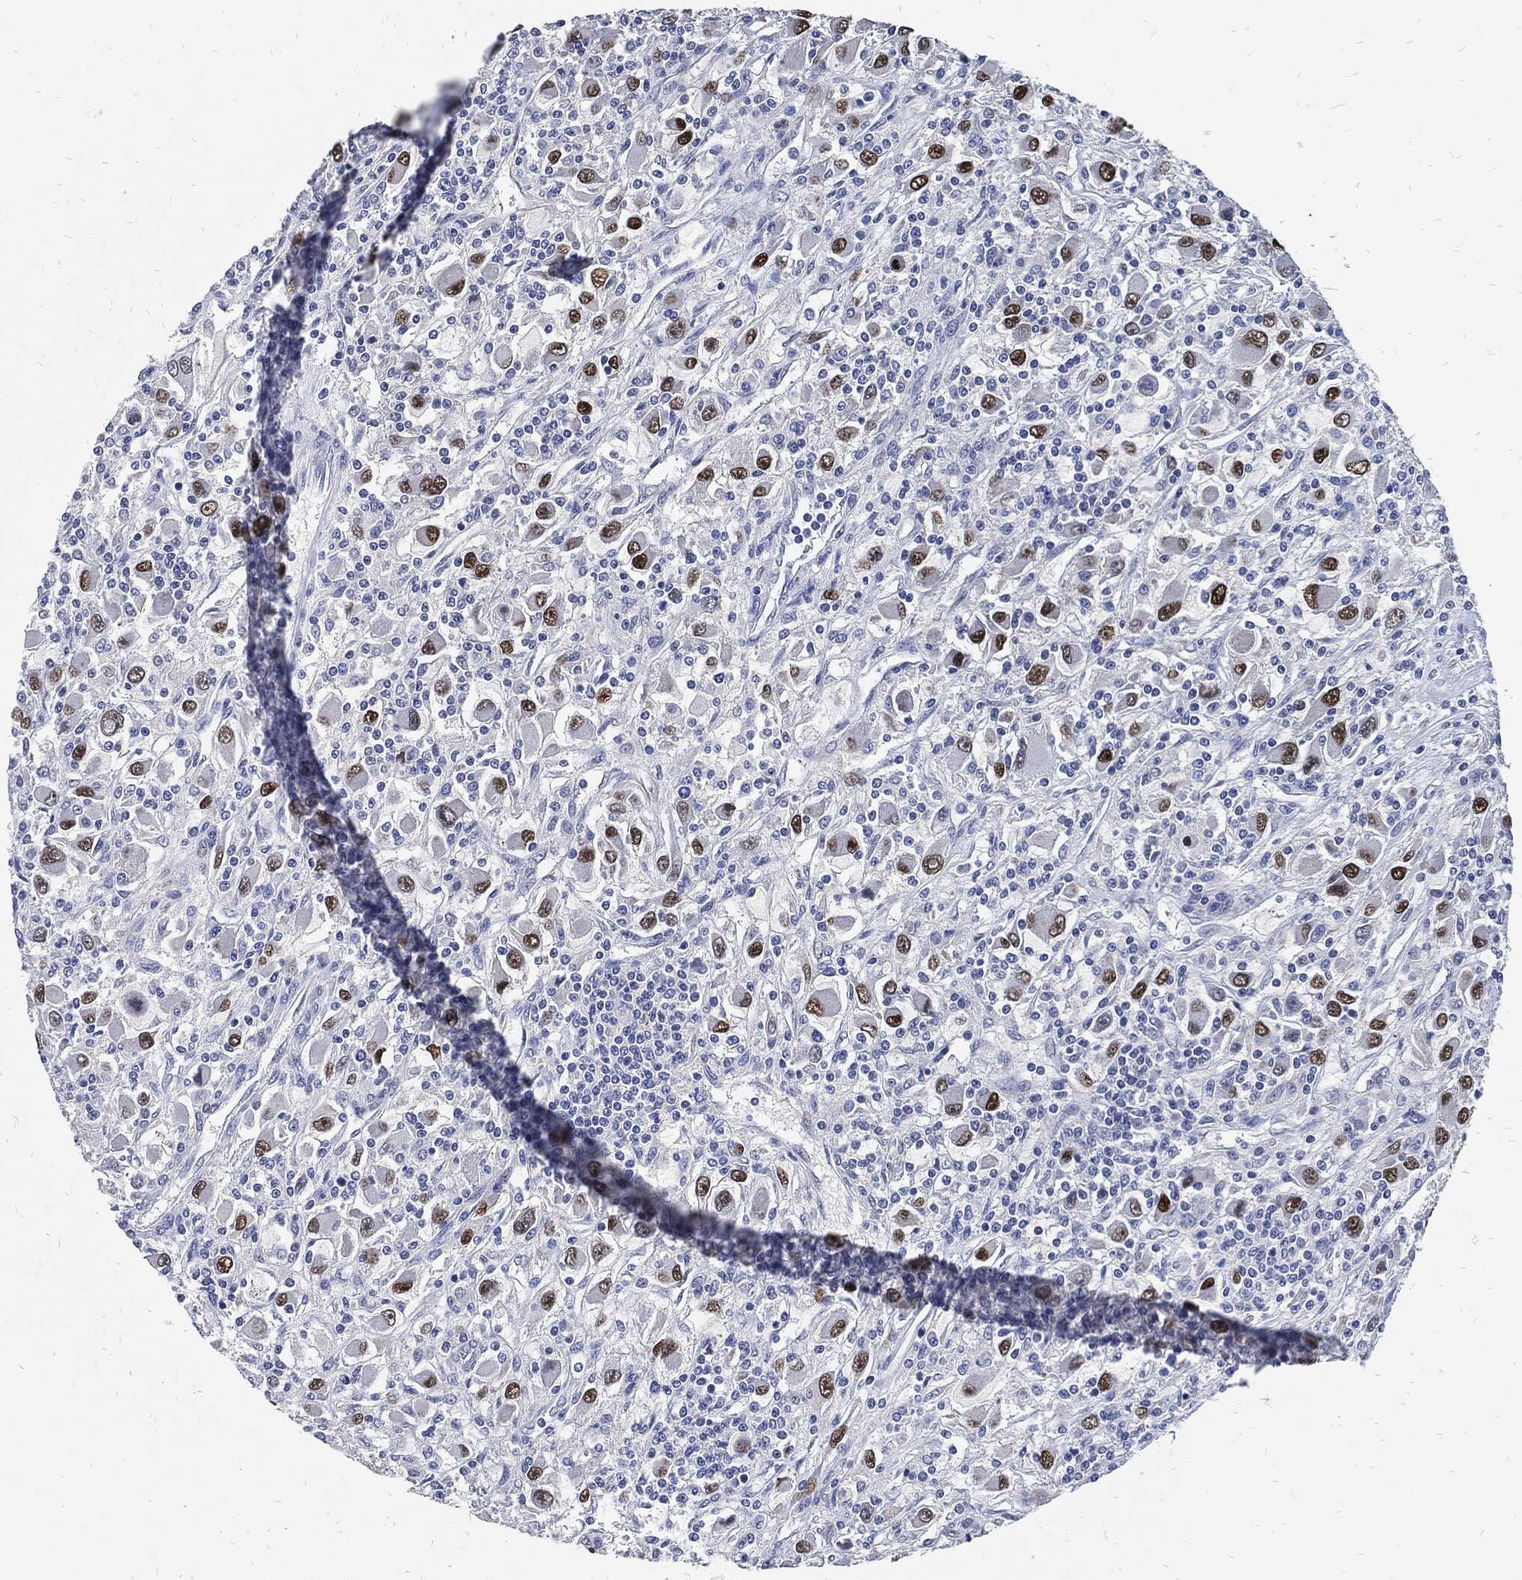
{"staining": {"intensity": "strong", "quantity": "<25%", "location": "nuclear"}, "tissue": "renal cancer", "cell_type": "Tumor cells", "image_type": "cancer", "snomed": [{"axis": "morphology", "description": "Adenocarcinoma, NOS"}, {"axis": "topography", "description": "Kidney"}], "caption": "Strong nuclear protein positivity is present in about <25% of tumor cells in renal cancer (adenocarcinoma). Nuclei are stained in blue.", "gene": "JUN", "patient": {"sex": "female", "age": 67}}